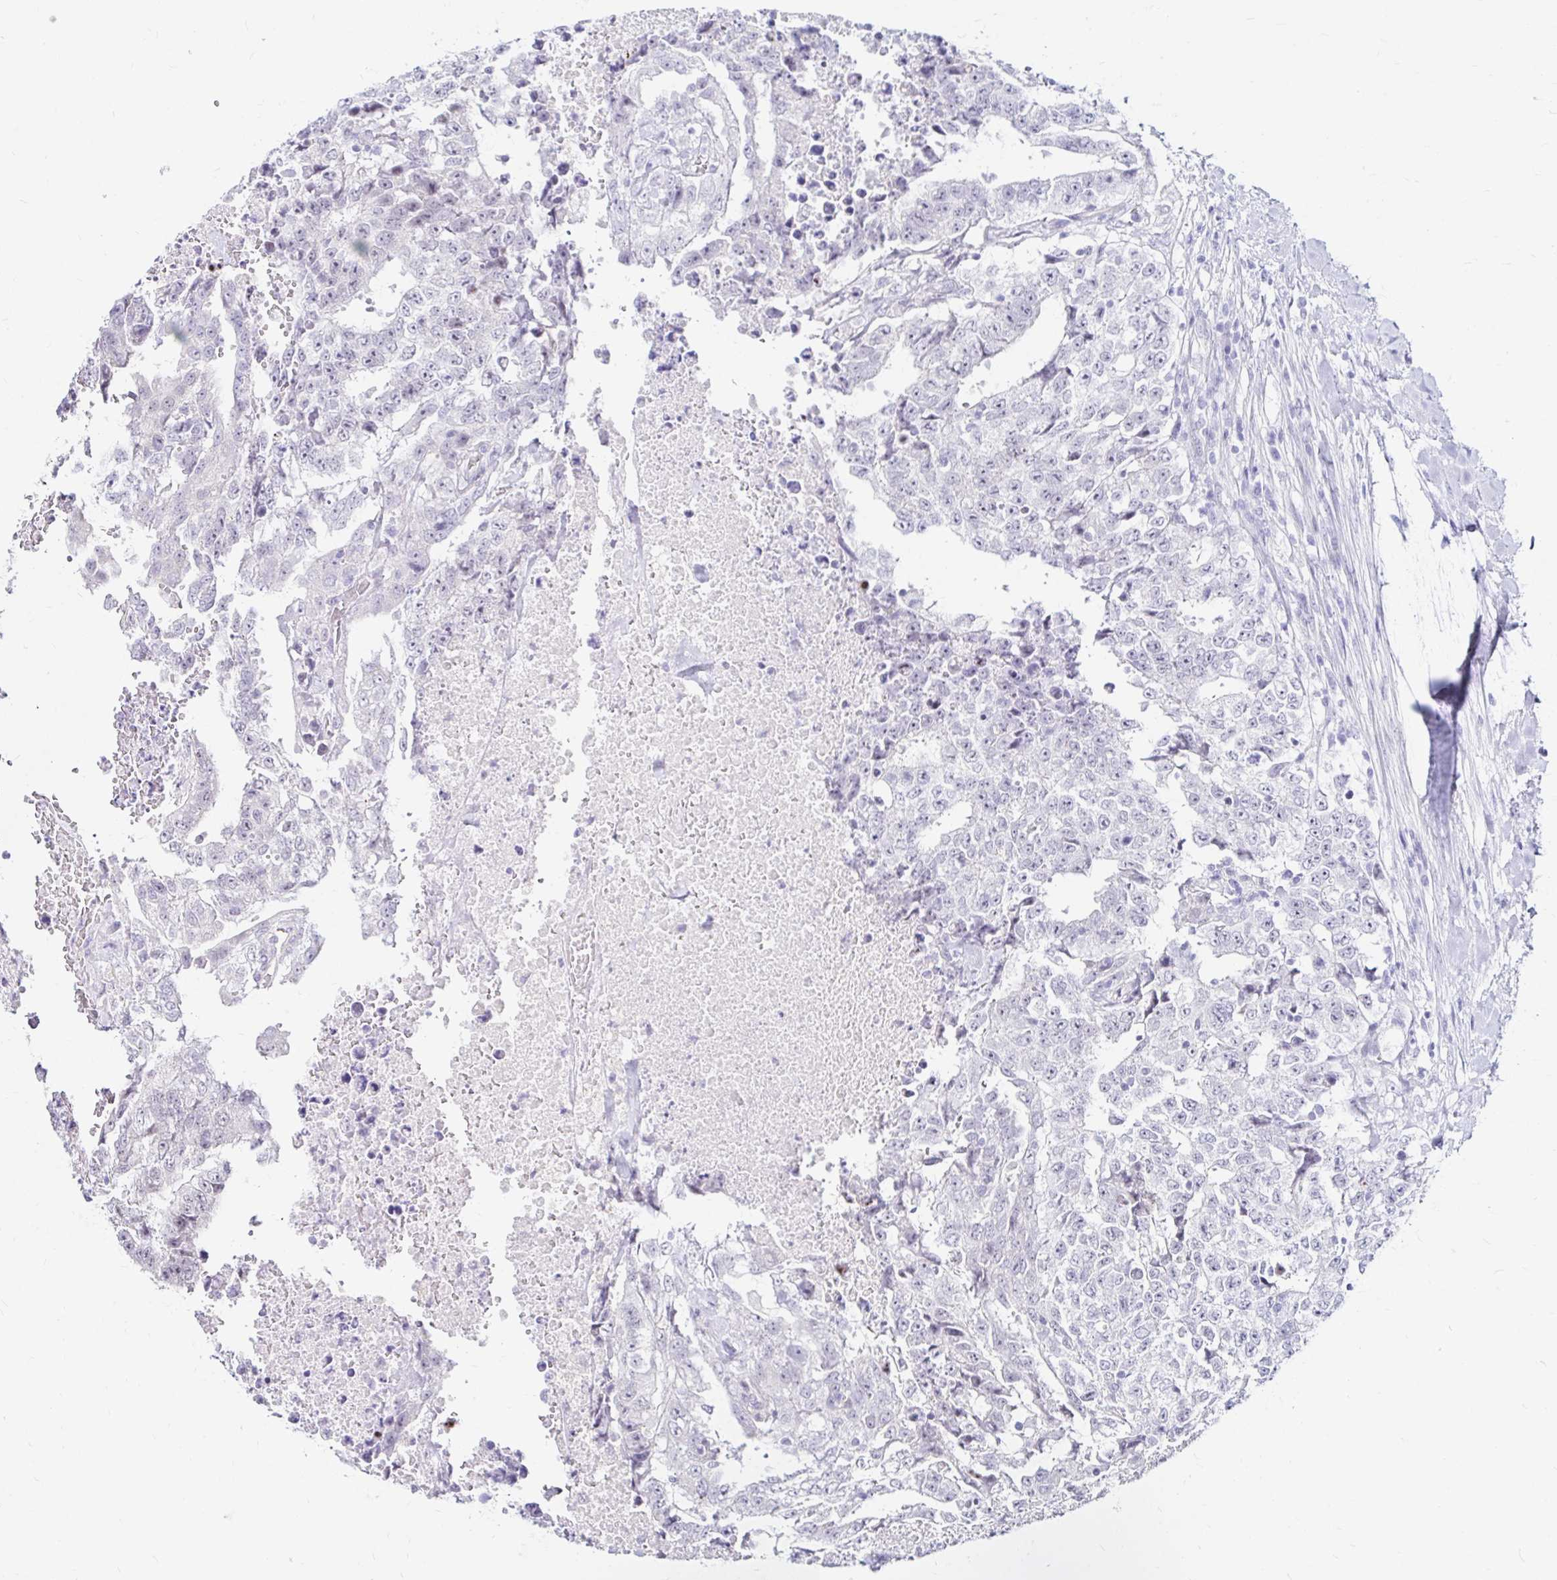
{"staining": {"intensity": "negative", "quantity": "none", "location": "none"}, "tissue": "testis cancer", "cell_type": "Tumor cells", "image_type": "cancer", "snomed": [{"axis": "morphology", "description": "Carcinoma, Embryonal, NOS"}, {"axis": "topography", "description": "Testis"}], "caption": "High magnification brightfield microscopy of testis embryonal carcinoma stained with DAB (3,3'-diaminobenzidine) (brown) and counterstained with hematoxylin (blue): tumor cells show no significant expression.", "gene": "GUCY1A1", "patient": {"sex": "male", "age": 24}}